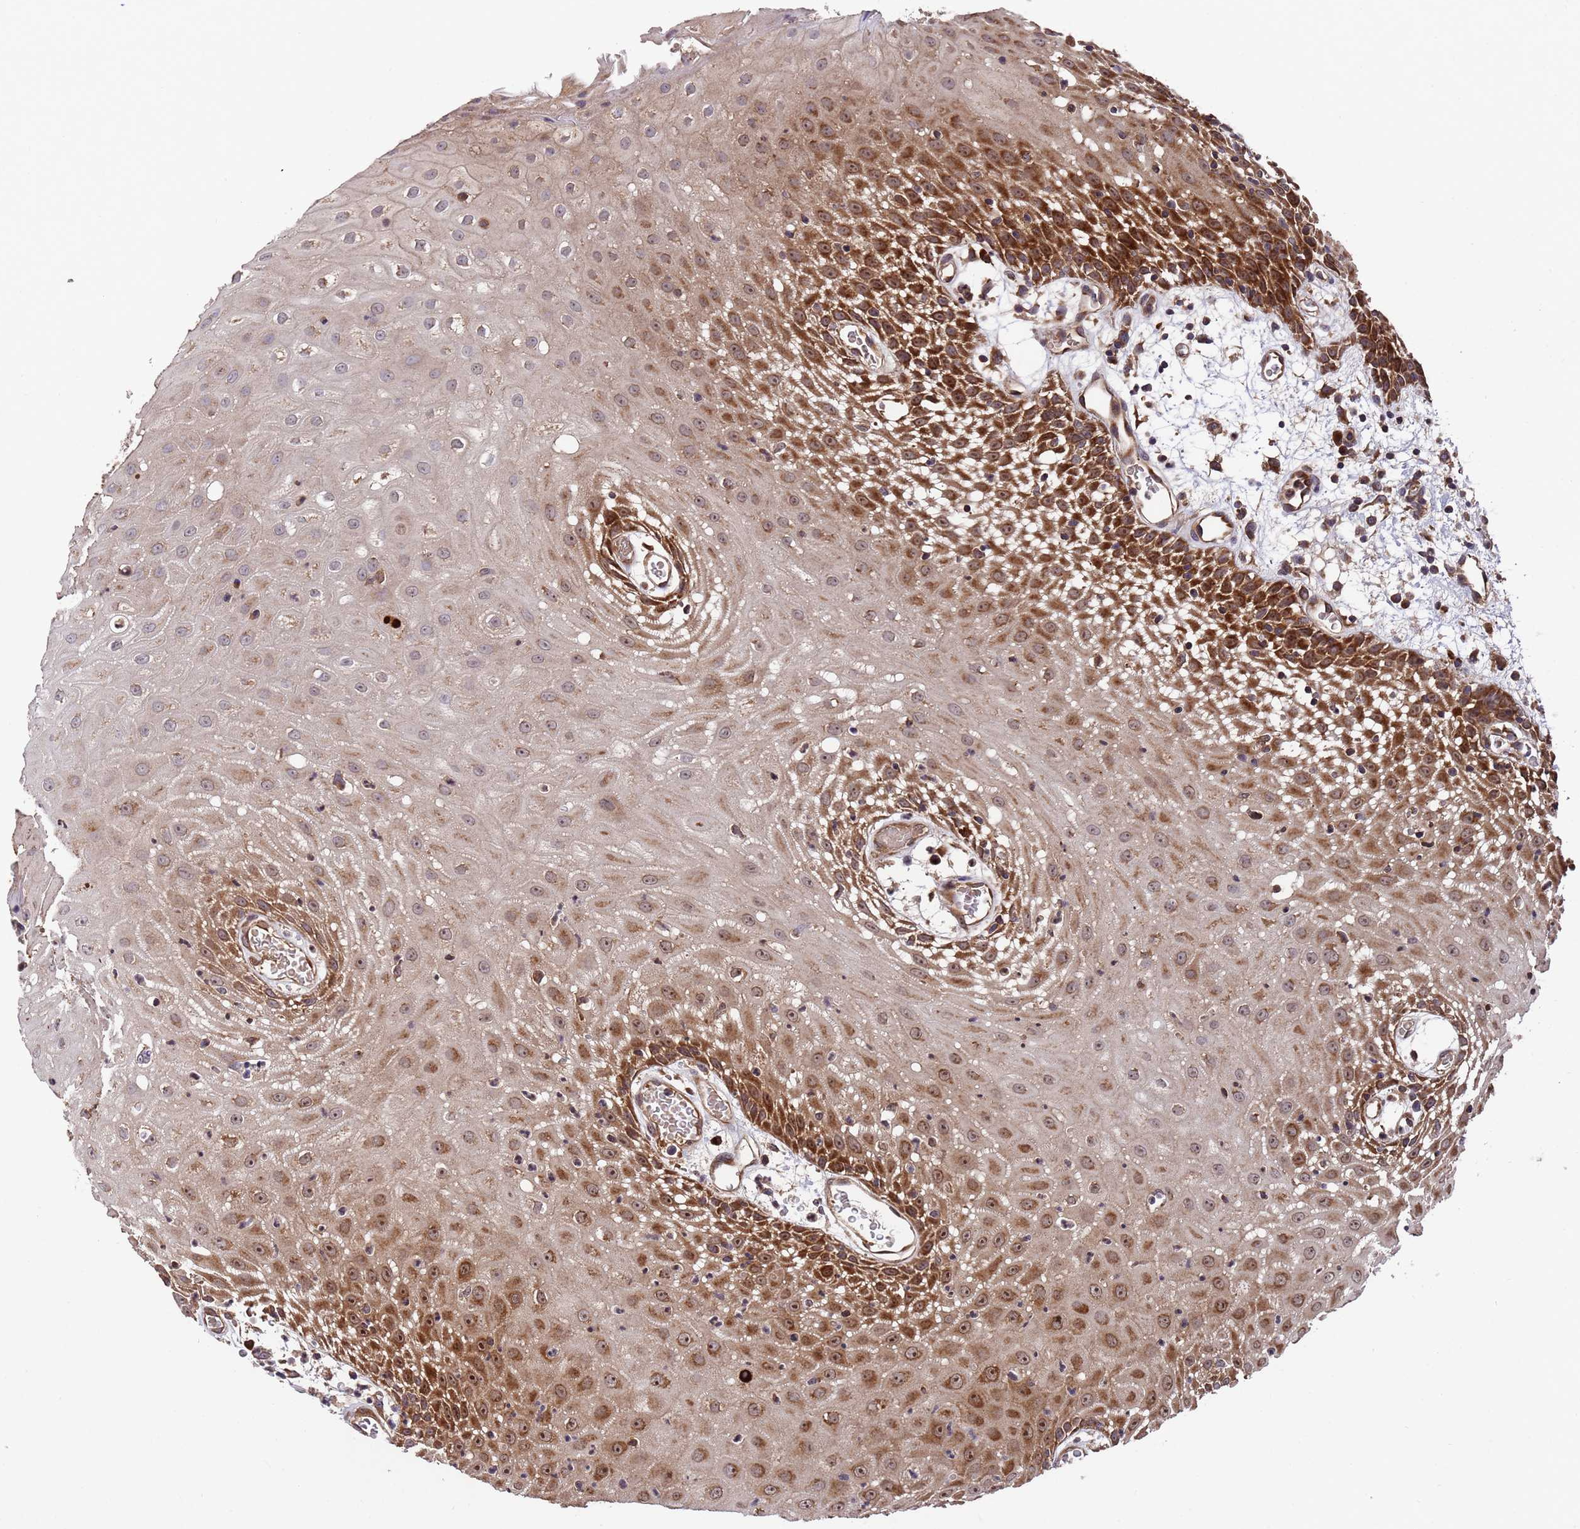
{"staining": {"intensity": "strong", "quantity": "25%-75%", "location": "cytoplasmic/membranous,nuclear"}, "tissue": "oral mucosa", "cell_type": "Squamous epithelial cells", "image_type": "normal", "snomed": [{"axis": "morphology", "description": "Normal tissue, NOS"}, {"axis": "topography", "description": "Skeletal muscle"}, {"axis": "topography", "description": "Oral tissue"}, {"axis": "topography", "description": "Salivary gland"}, {"axis": "topography", "description": "Peripheral nerve tissue"}], "caption": "Squamous epithelial cells show strong cytoplasmic/membranous,nuclear positivity in approximately 25%-75% of cells in normal oral mucosa.", "gene": "TSR3", "patient": {"sex": "male", "age": 54}}